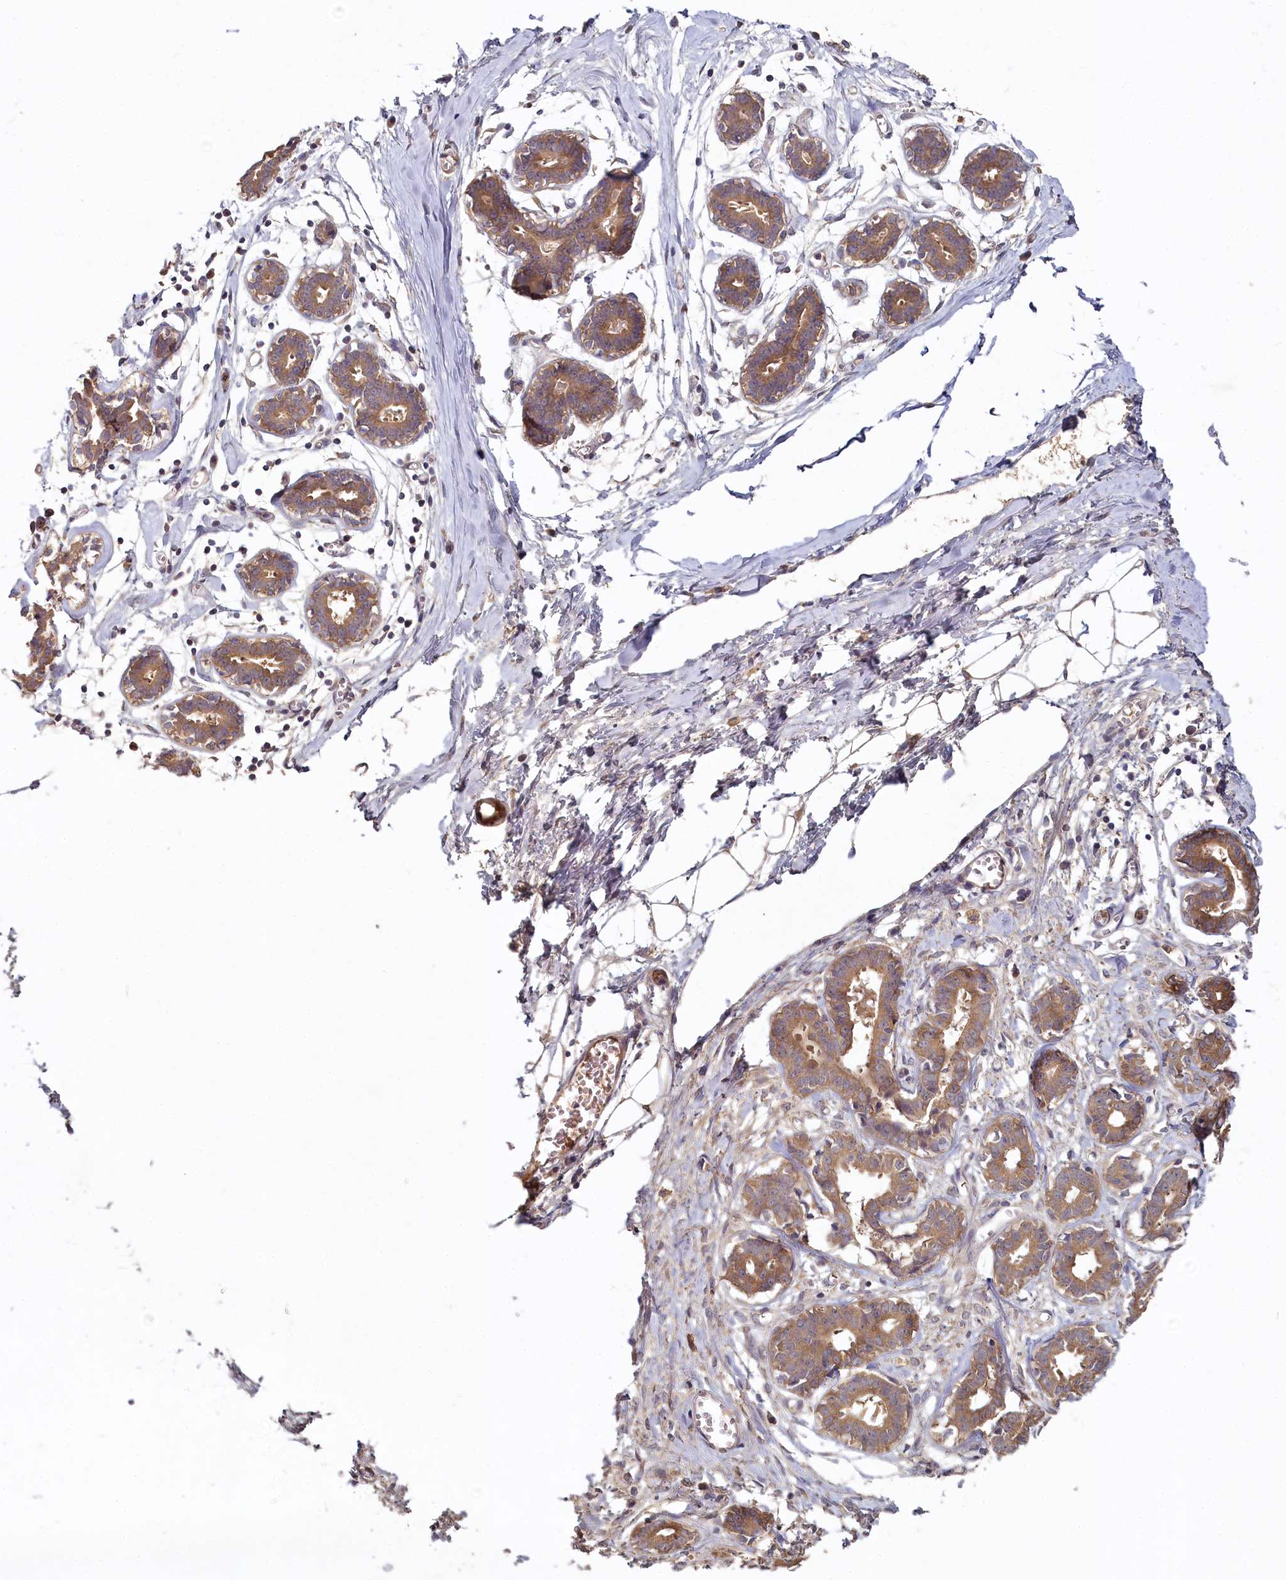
{"staining": {"intensity": "negative", "quantity": "none", "location": "none"}, "tissue": "breast", "cell_type": "Adipocytes", "image_type": "normal", "snomed": [{"axis": "morphology", "description": "Normal tissue, NOS"}, {"axis": "topography", "description": "Breast"}], "caption": "Immunohistochemistry of benign breast displays no expression in adipocytes. (Brightfield microscopy of DAB immunohistochemistry at high magnification).", "gene": "HERC3", "patient": {"sex": "female", "age": 27}}